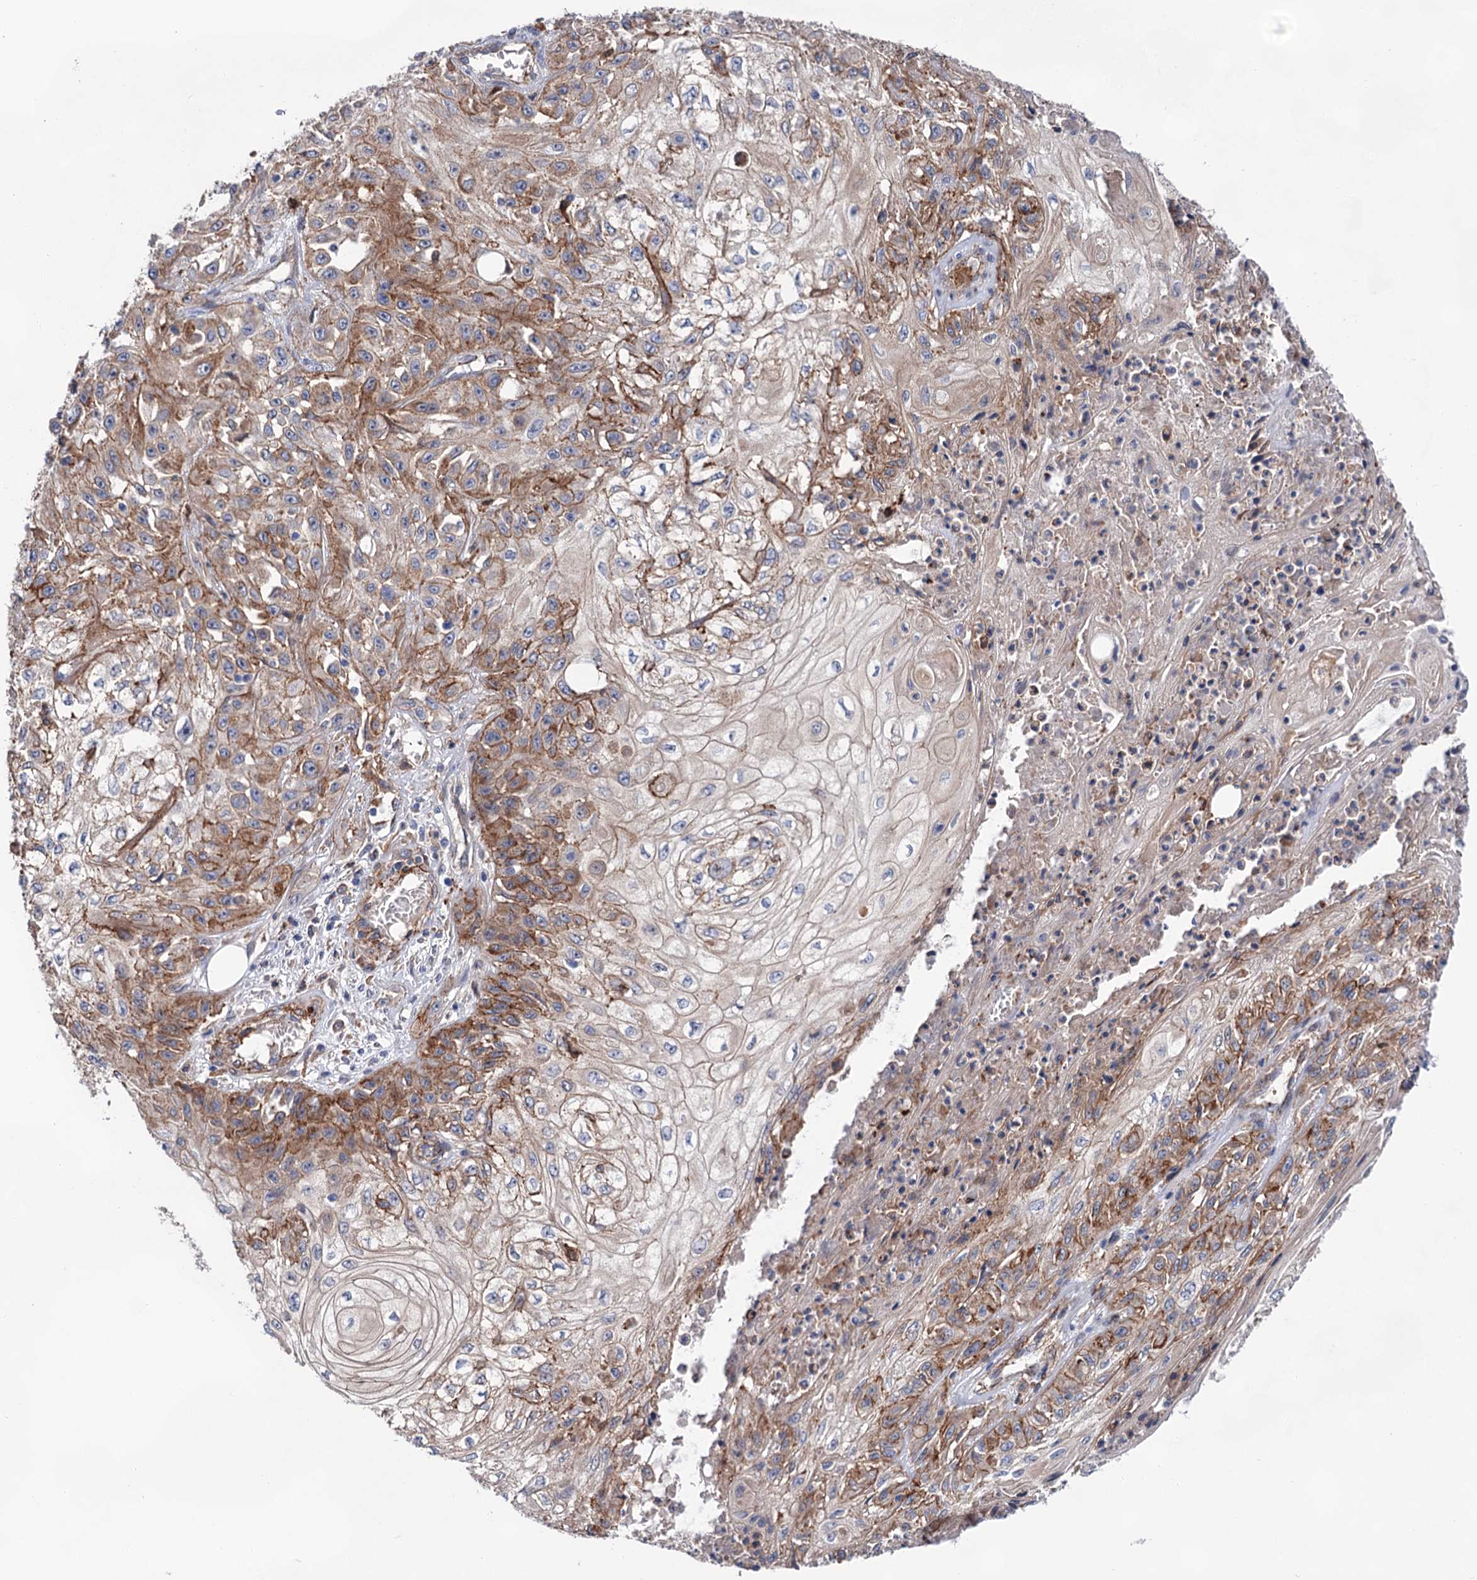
{"staining": {"intensity": "moderate", "quantity": "25%-75%", "location": "cytoplasmic/membranous"}, "tissue": "skin cancer", "cell_type": "Tumor cells", "image_type": "cancer", "snomed": [{"axis": "morphology", "description": "Squamous cell carcinoma, NOS"}, {"axis": "morphology", "description": "Squamous cell carcinoma, metastatic, NOS"}, {"axis": "topography", "description": "Skin"}, {"axis": "topography", "description": "Lymph node"}], "caption": "Skin metastatic squamous cell carcinoma stained with IHC demonstrates moderate cytoplasmic/membranous positivity in approximately 25%-75% of tumor cells. The protein of interest is stained brown, and the nuclei are stained in blue (DAB (3,3'-diaminobenzidine) IHC with brightfield microscopy, high magnification).", "gene": "TMTC3", "patient": {"sex": "male", "age": 75}}